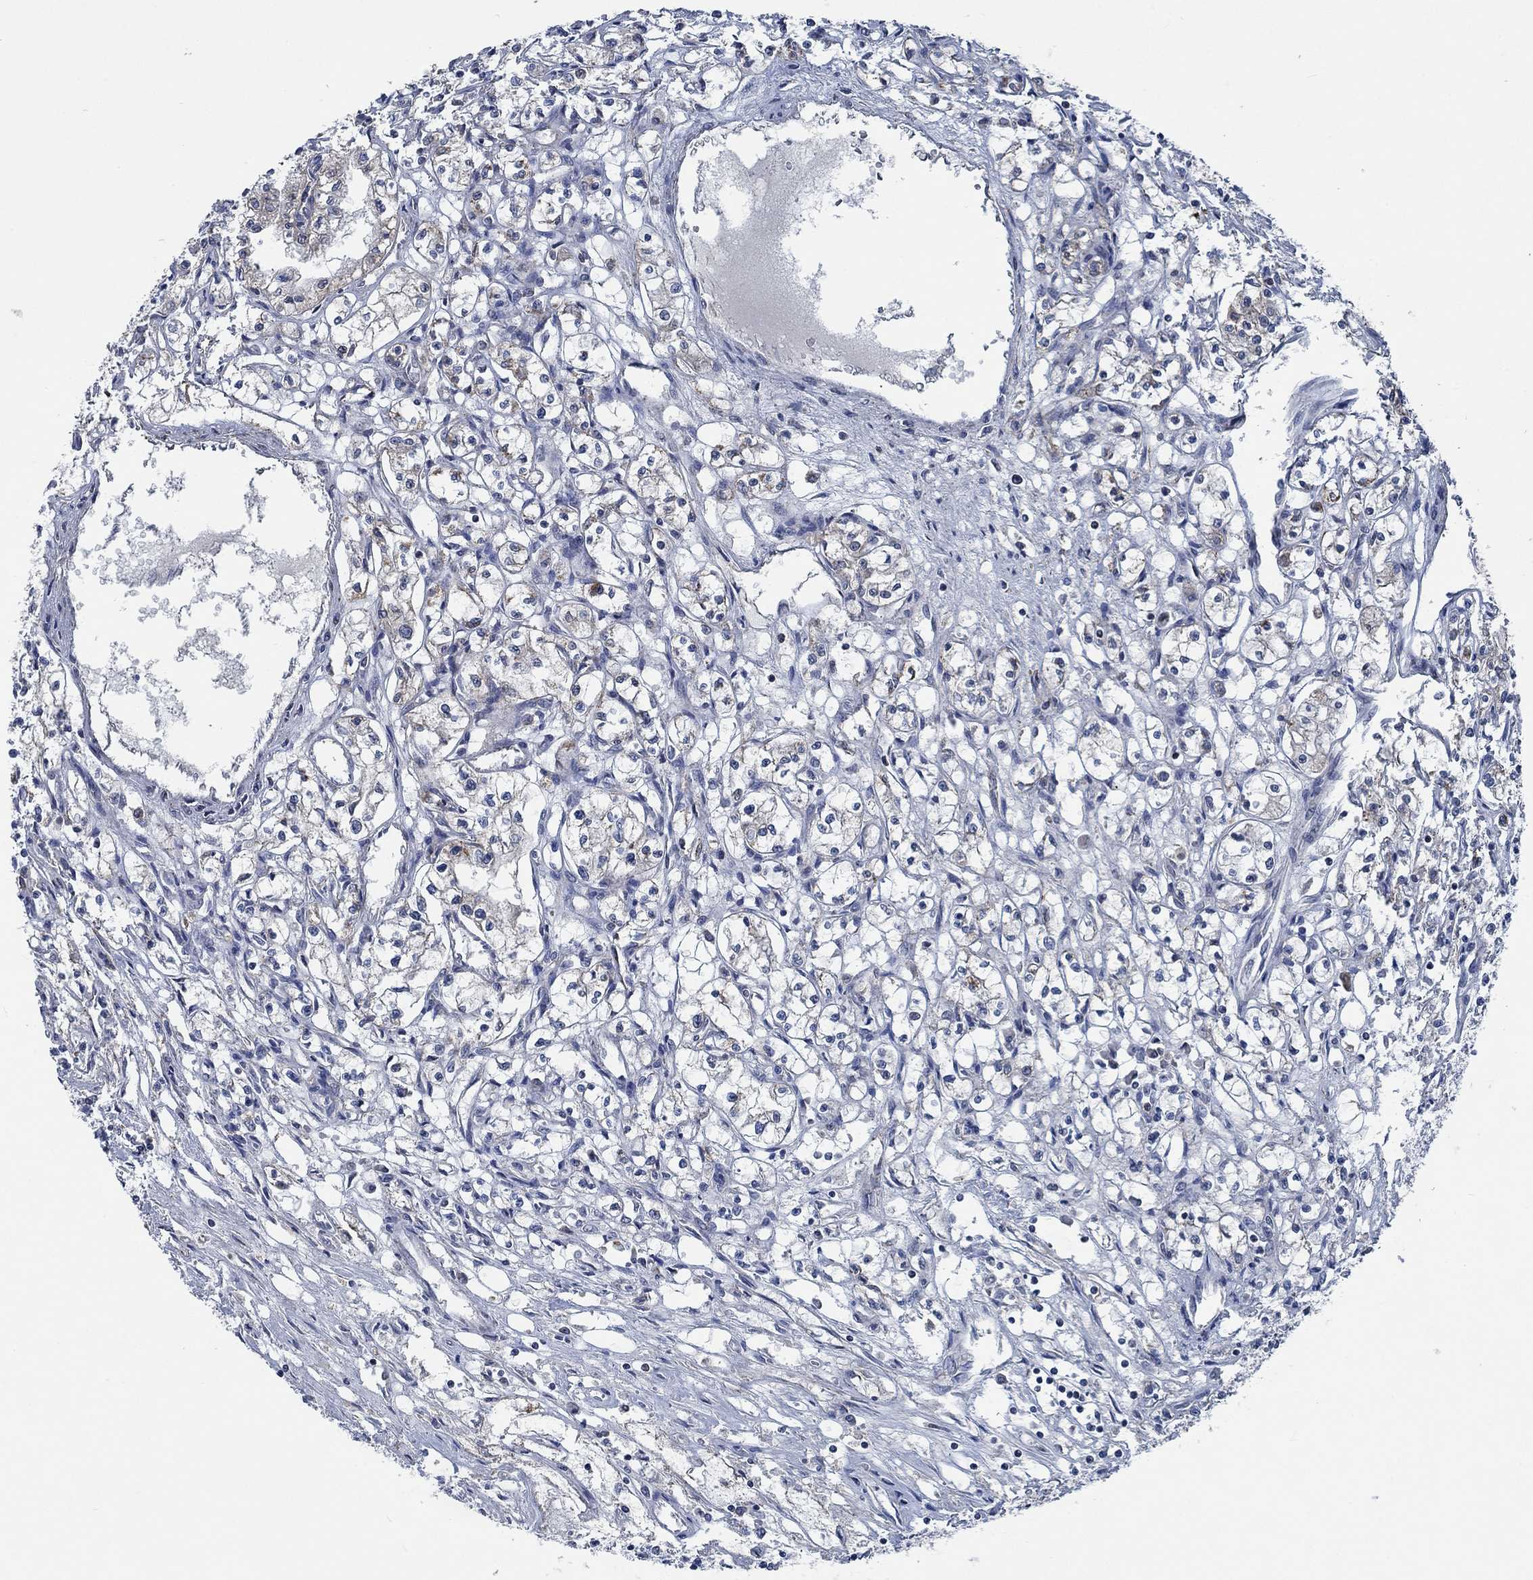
{"staining": {"intensity": "weak", "quantity": "<25%", "location": "cytoplasmic/membranous"}, "tissue": "renal cancer", "cell_type": "Tumor cells", "image_type": "cancer", "snomed": [{"axis": "morphology", "description": "Adenocarcinoma, NOS"}, {"axis": "topography", "description": "Kidney"}], "caption": "IHC of human adenocarcinoma (renal) reveals no staining in tumor cells.", "gene": "STXBP6", "patient": {"sex": "male", "age": 56}}